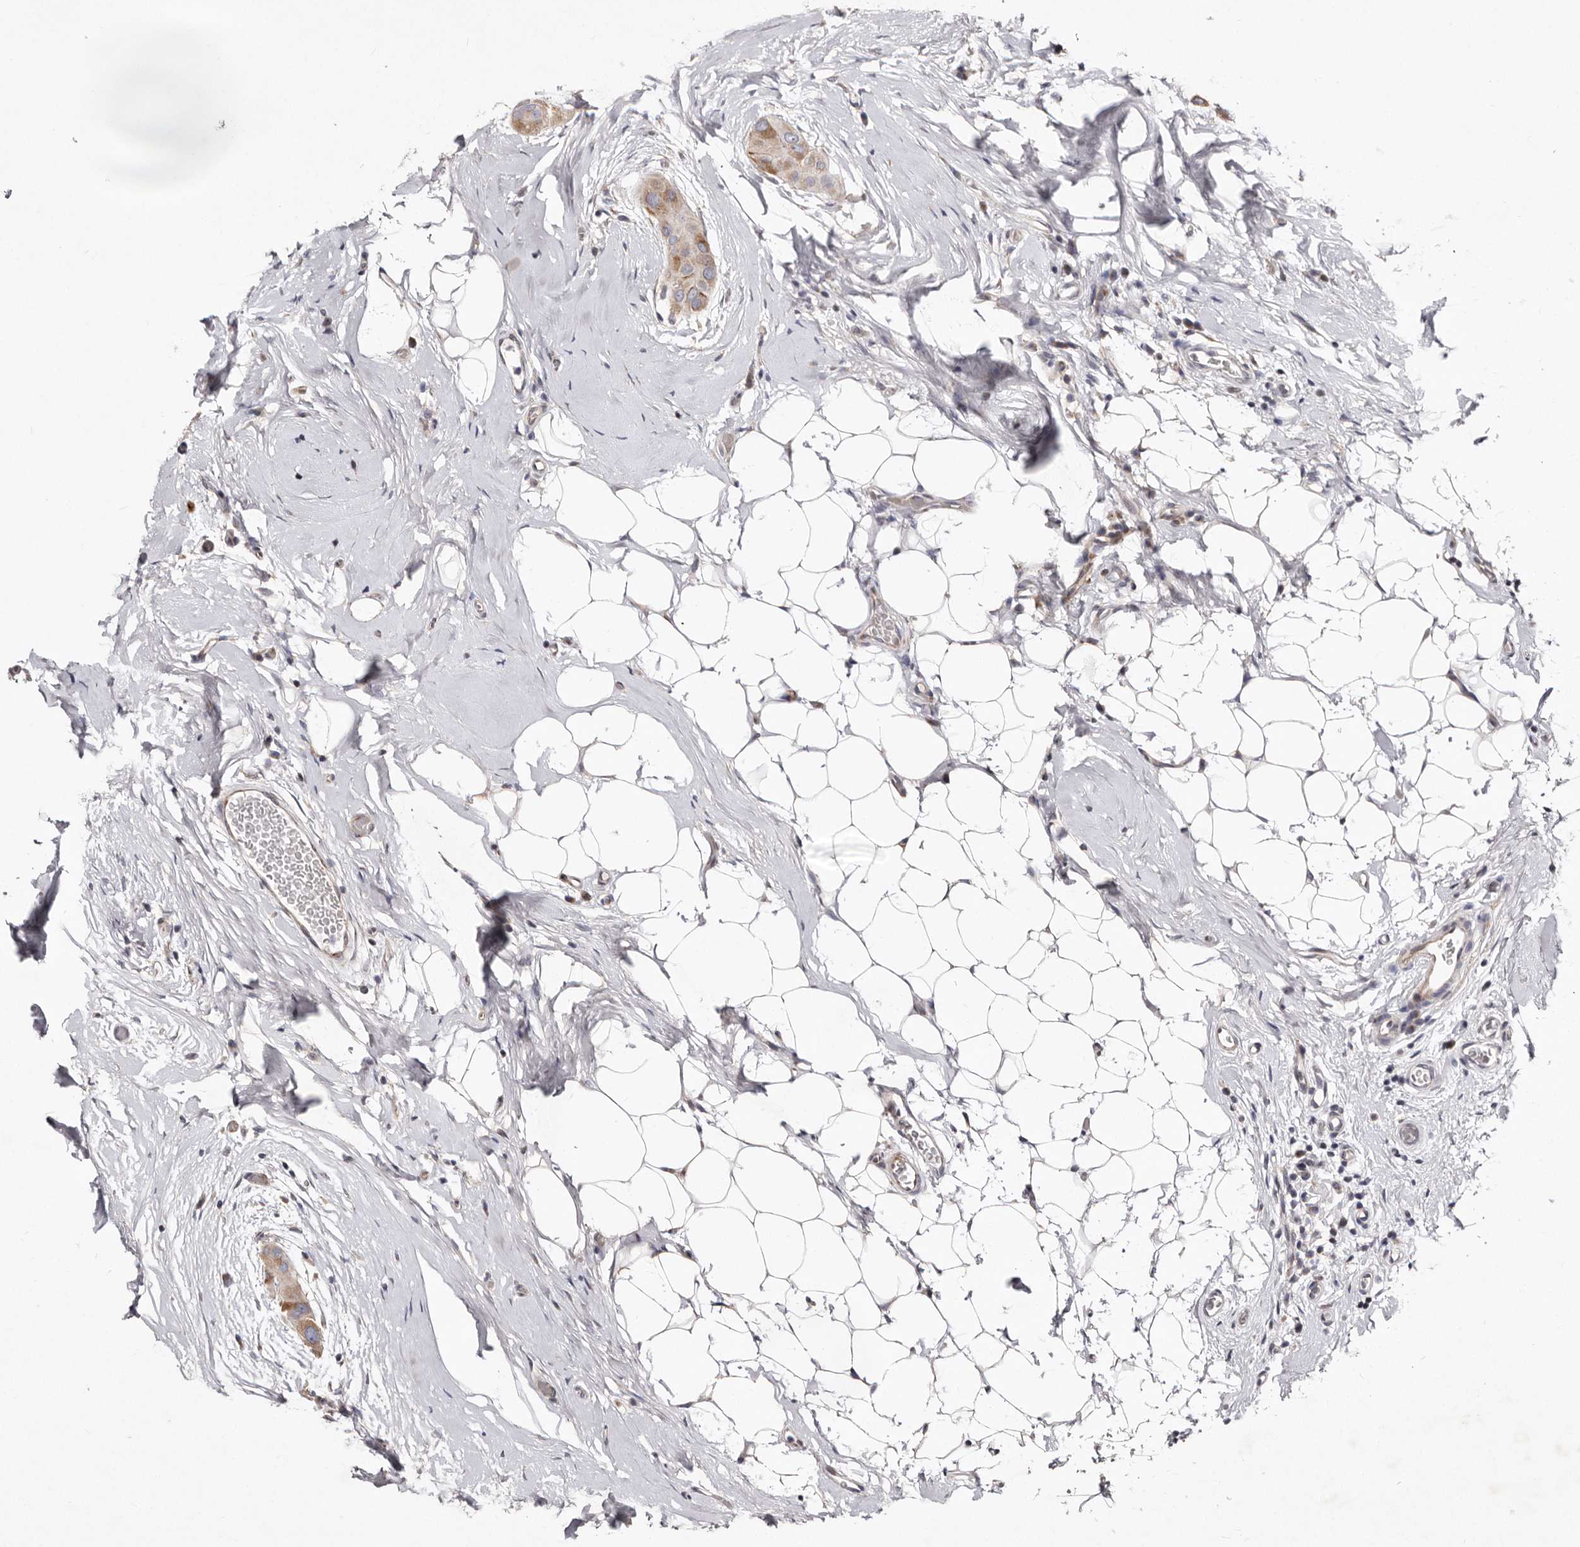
{"staining": {"intensity": "moderate", "quantity": ">75%", "location": "cytoplasmic/membranous"}, "tissue": "thyroid cancer", "cell_type": "Tumor cells", "image_type": "cancer", "snomed": [{"axis": "morphology", "description": "Papillary adenocarcinoma, NOS"}, {"axis": "topography", "description": "Thyroid gland"}], "caption": "Protein expression analysis of human thyroid papillary adenocarcinoma reveals moderate cytoplasmic/membranous staining in approximately >75% of tumor cells. (Brightfield microscopy of DAB IHC at high magnification).", "gene": "TIMM17B", "patient": {"sex": "male", "age": 33}}